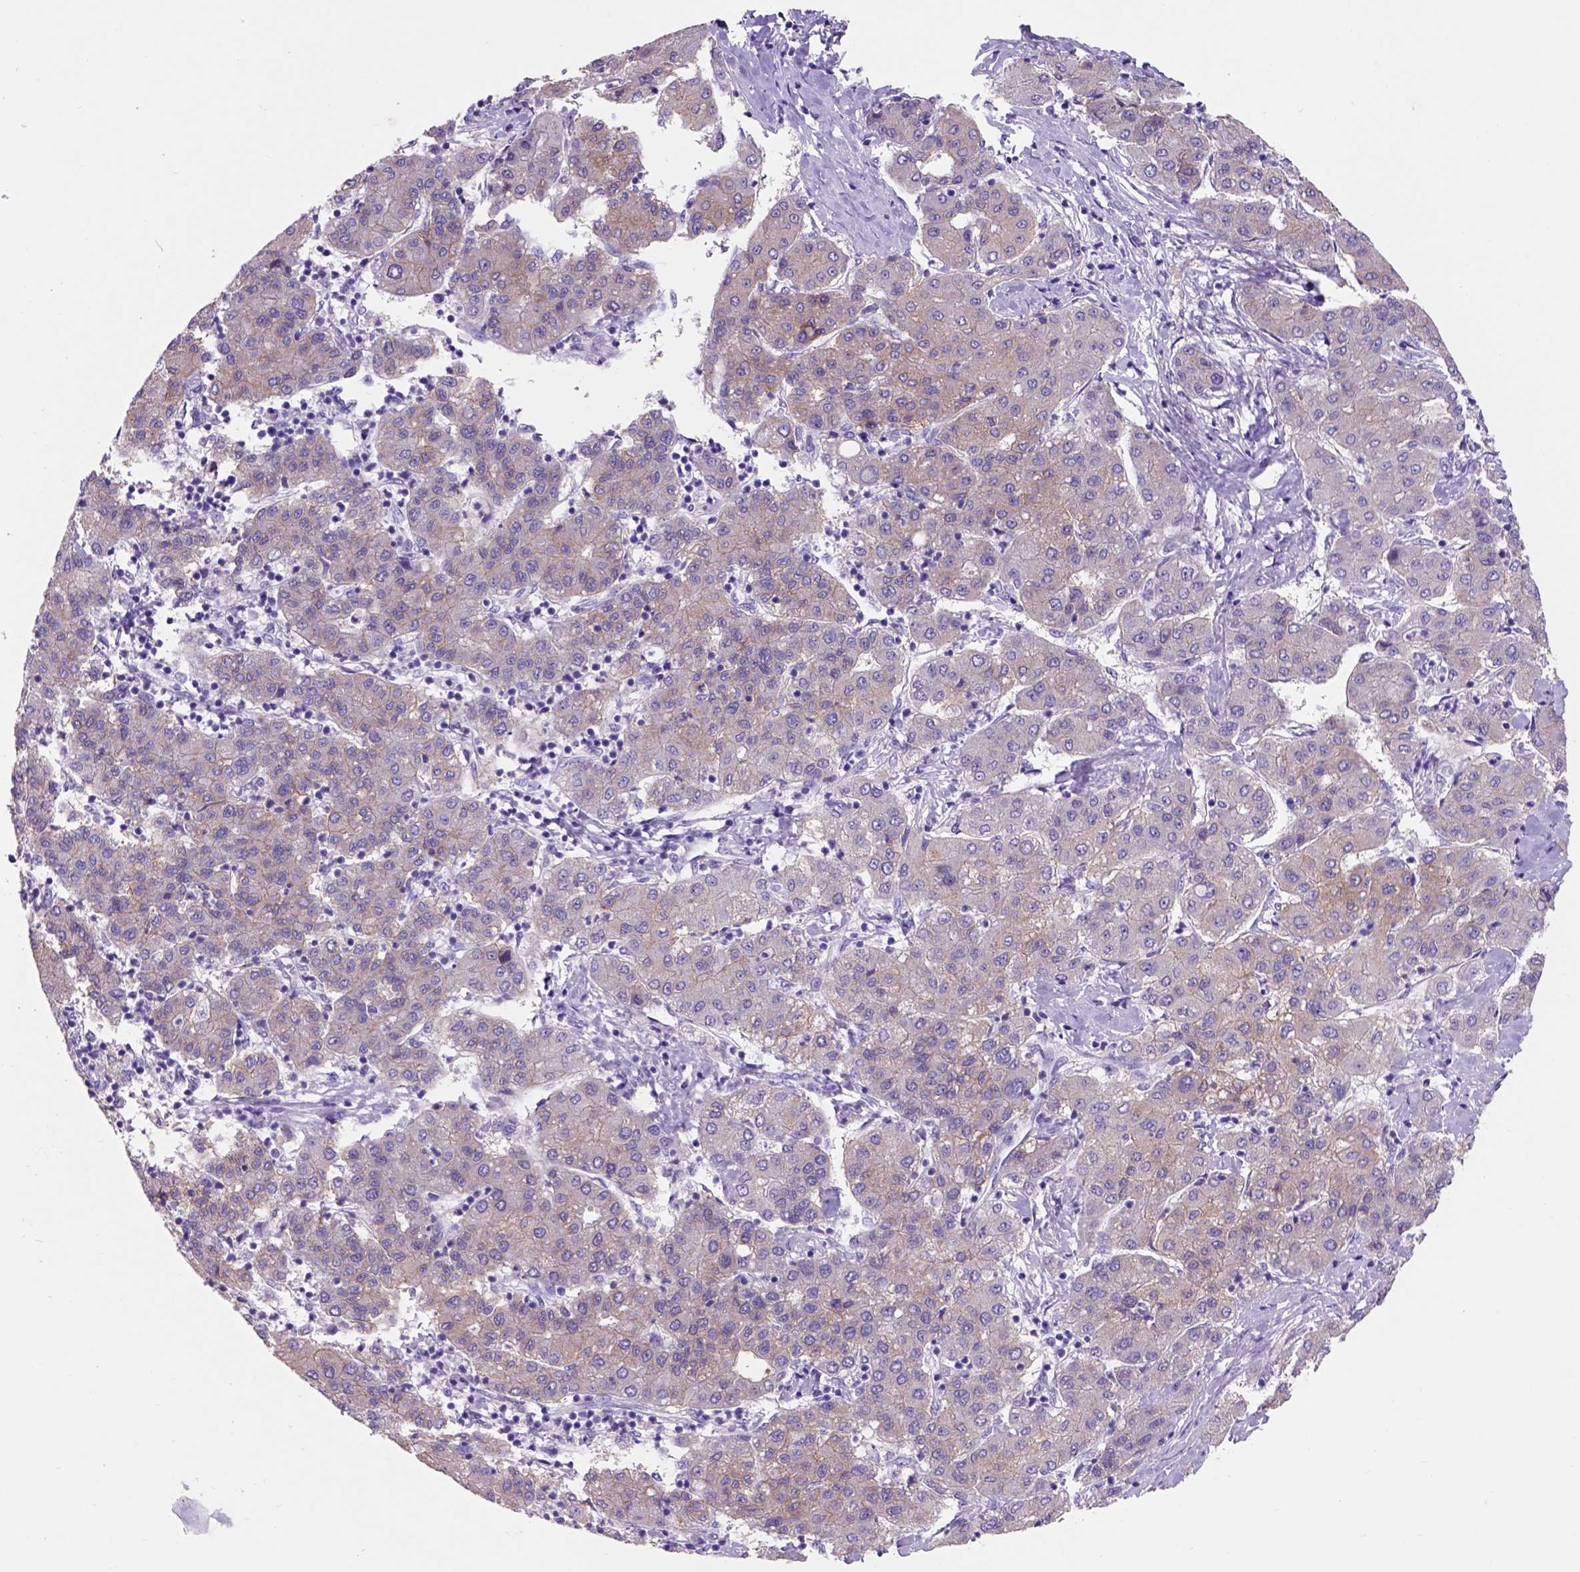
{"staining": {"intensity": "weak", "quantity": ">75%", "location": "cytoplasmic/membranous"}, "tissue": "liver cancer", "cell_type": "Tumor cells", "image_type": "cancer", "snomed": [{"axis": "morphology", "description": "Carcinoma, Hepatocellular, NOS"}, {"axis": "topography", "description": "Liver"}], "caption": "Immunohistochemical staining of human liver hepatocellular carcinoma demonstrates low levels of weak cytoplasmic/membranous positivity in approximately >75% of tumor cells.", "gene": "EGFR", "patient": {"sex": "male", "age": 65}}